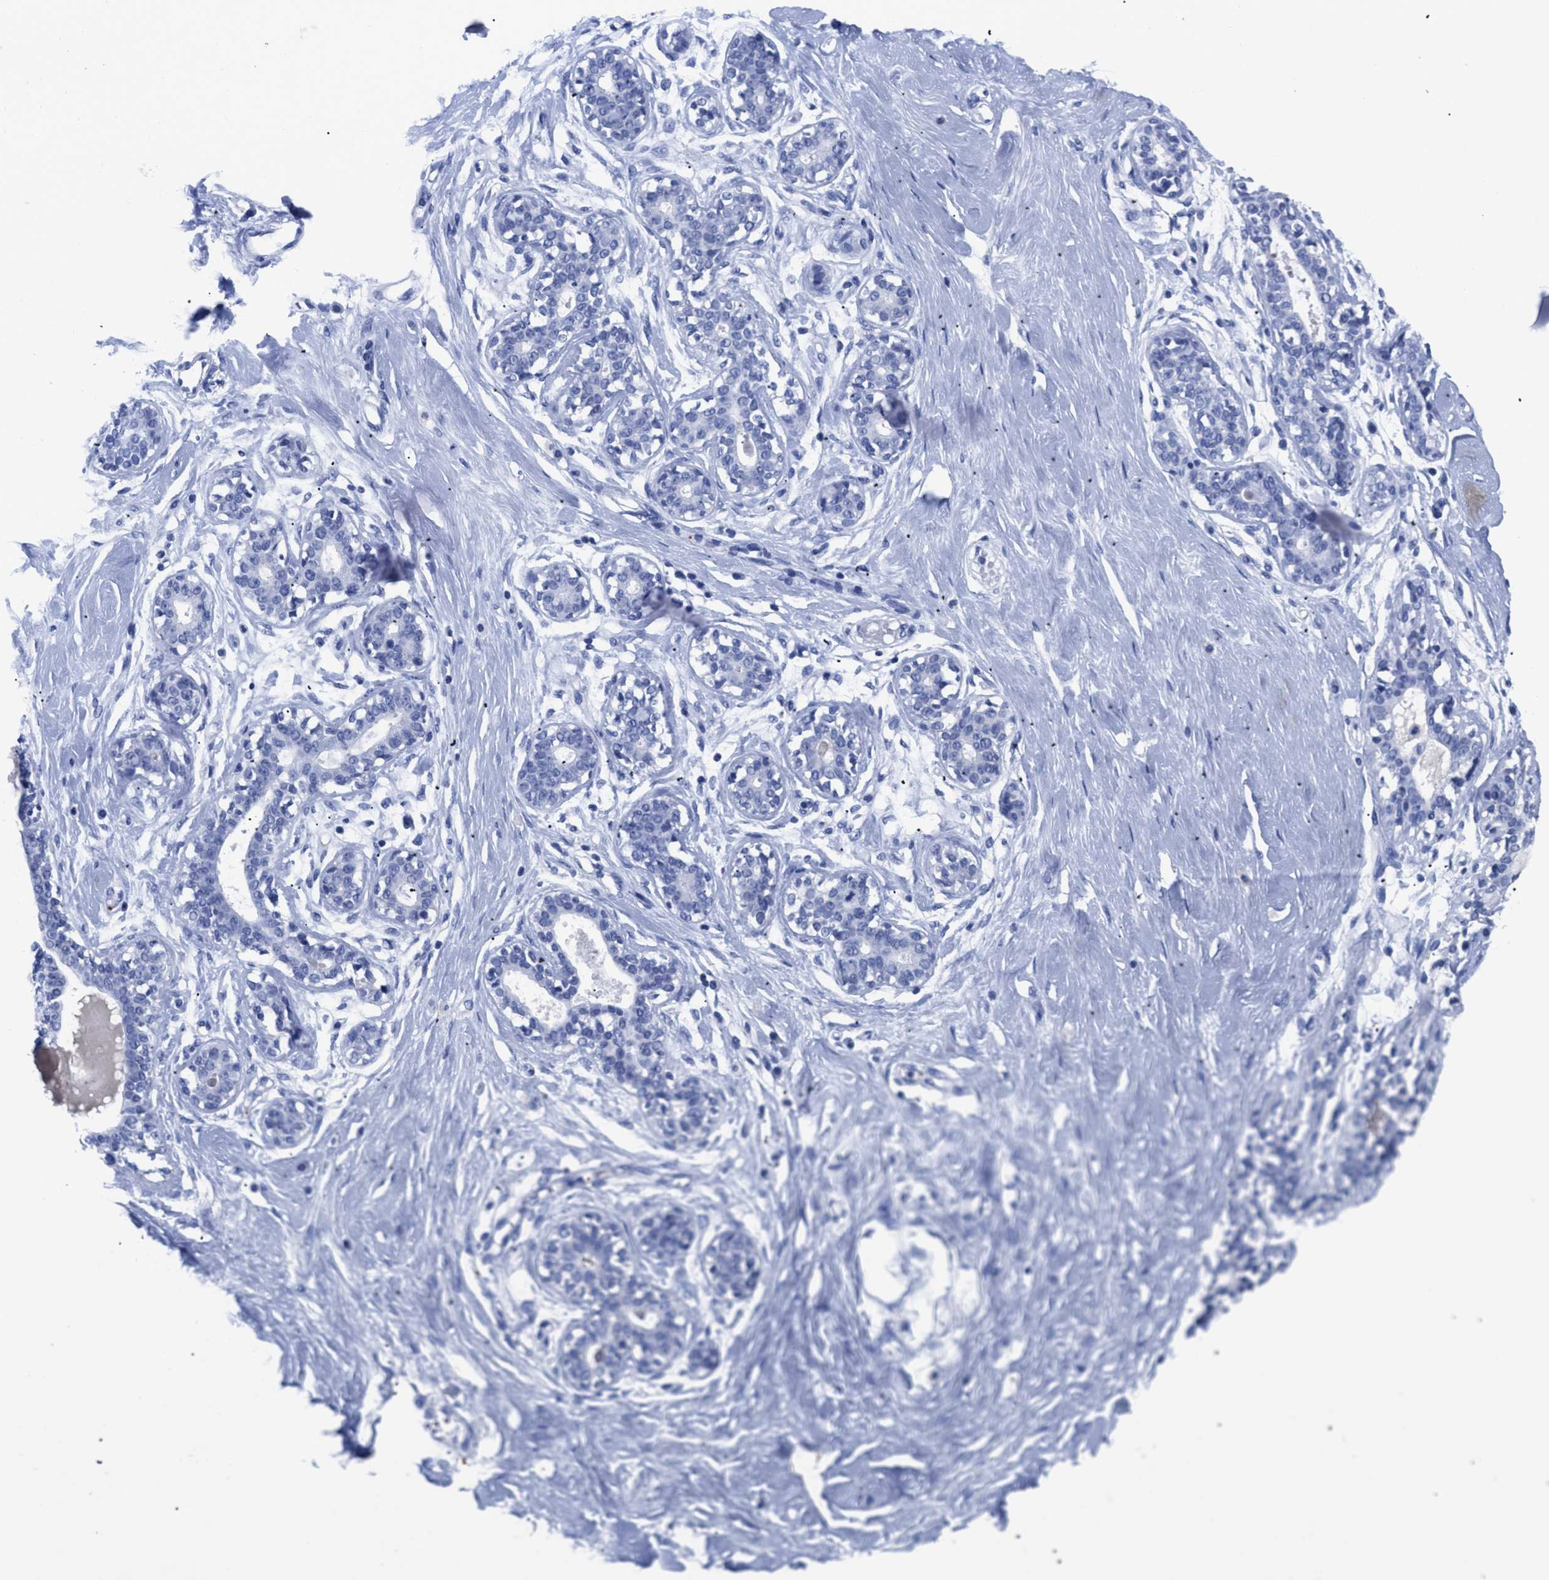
{"staining": {"intensity": "negative", "quantity": "none", "location": "none"}, "tissue": "breast", "cell_type": "Adipocytes", "image_type": "normal", "snomed": [{"axis": "morphology", "description": "Normal tissue, NOS"}, {"axis": "topography", "description": "Breast"}], "caption": "This is an immunohistochemistry (IHC) image of benign human breast. There is no staining in adipocytes.", "gene": "TREML1", "patient": {"sex": "female", "age": 23}}